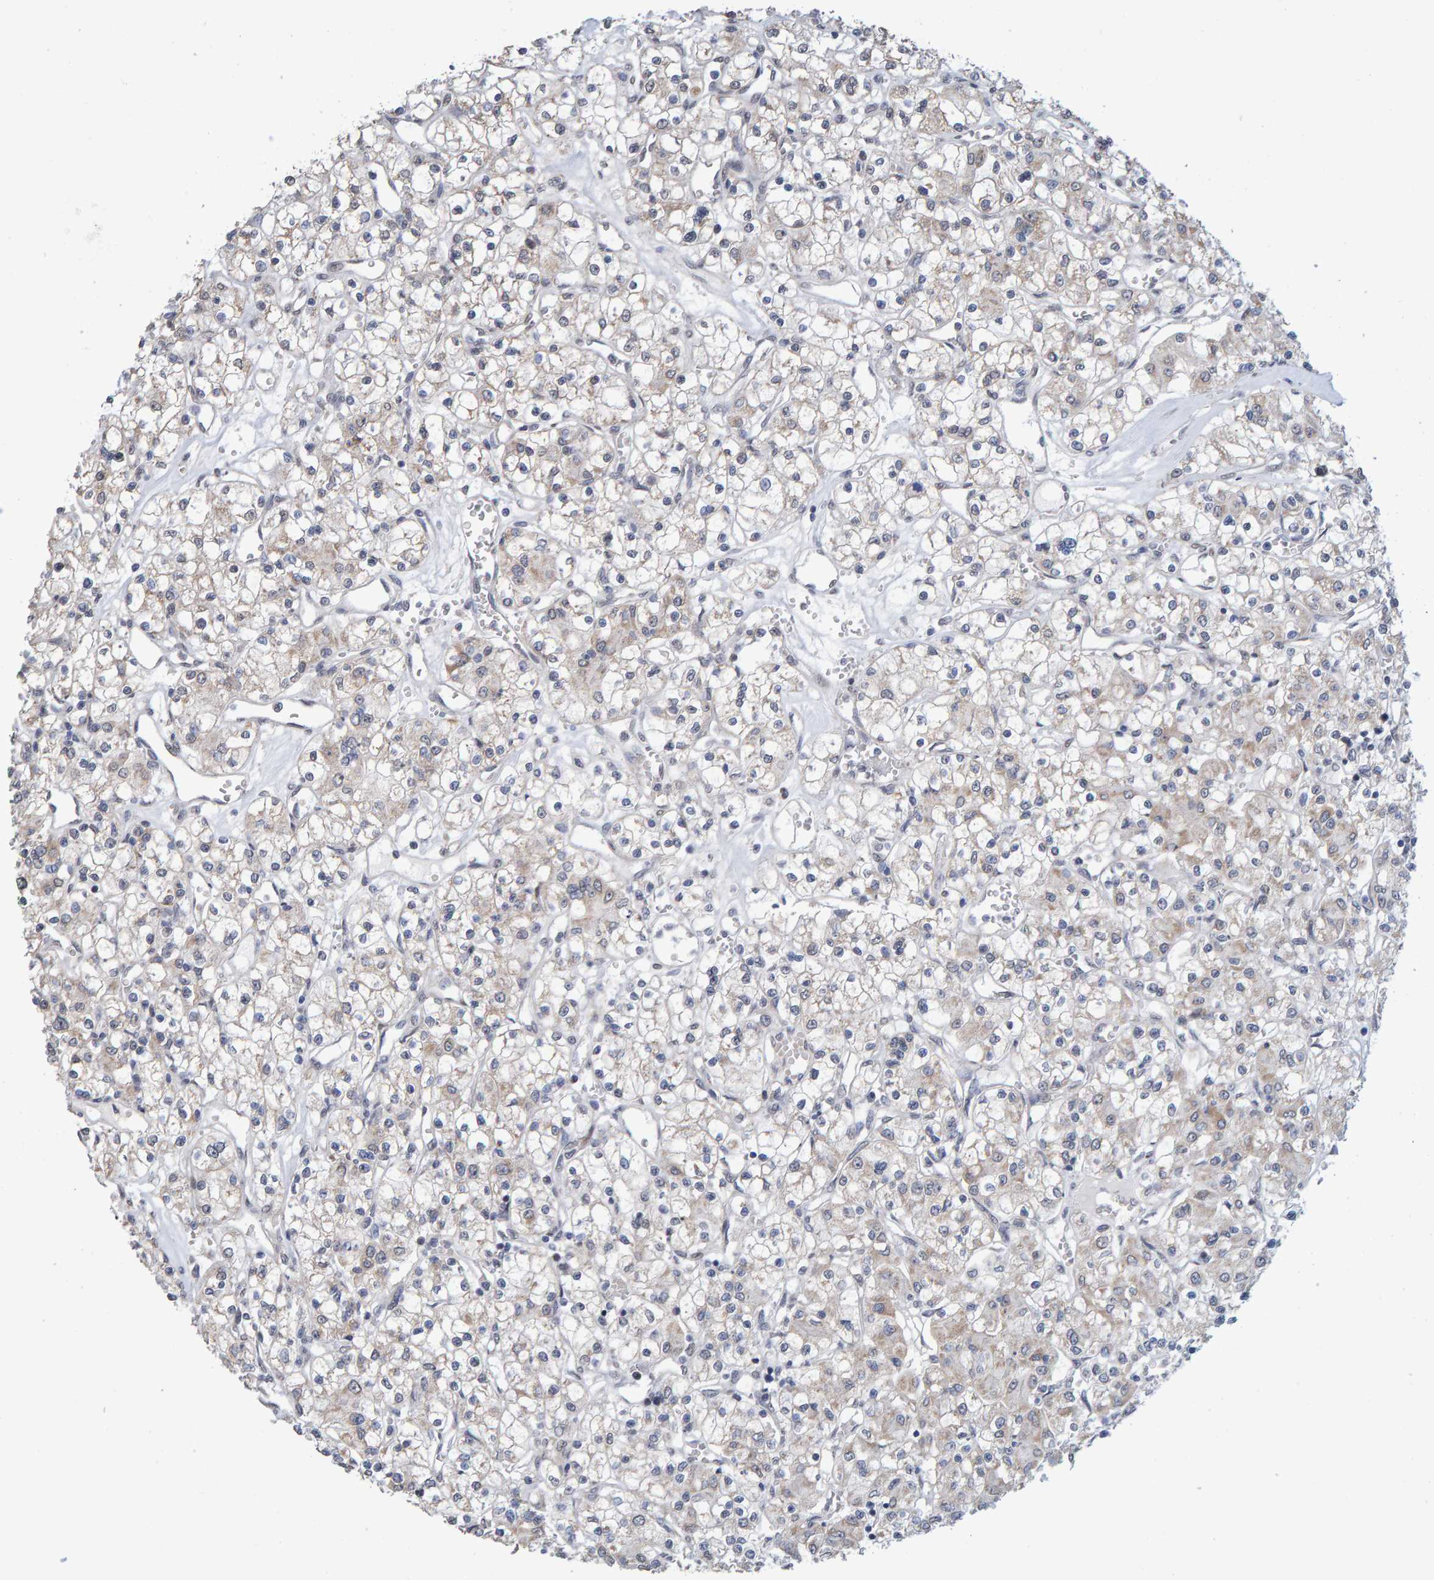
{"staining": {"intensity": "weak", "quantity": "25%-75%", "location": "cytoplasmic/membranous"}, "tissue": "renal cancer", "cell_type": "Tumor cells", "image_type": "cancer", "snomed": [{"axis": "morphology", "description": "Adenocarcinoma, NOS"}, {"axis": "topography", "description": "Kidney"}], "caption": "Immunohistochemistry photomicrograph of human renal cancer stained for a protein (brown), which exhibits low levels of weak cytoplasmic/membranous staining in approximately 25%-75% of tumor cells.", "gene": "USP43", "patient": {"sex": "female", "age": 59}}